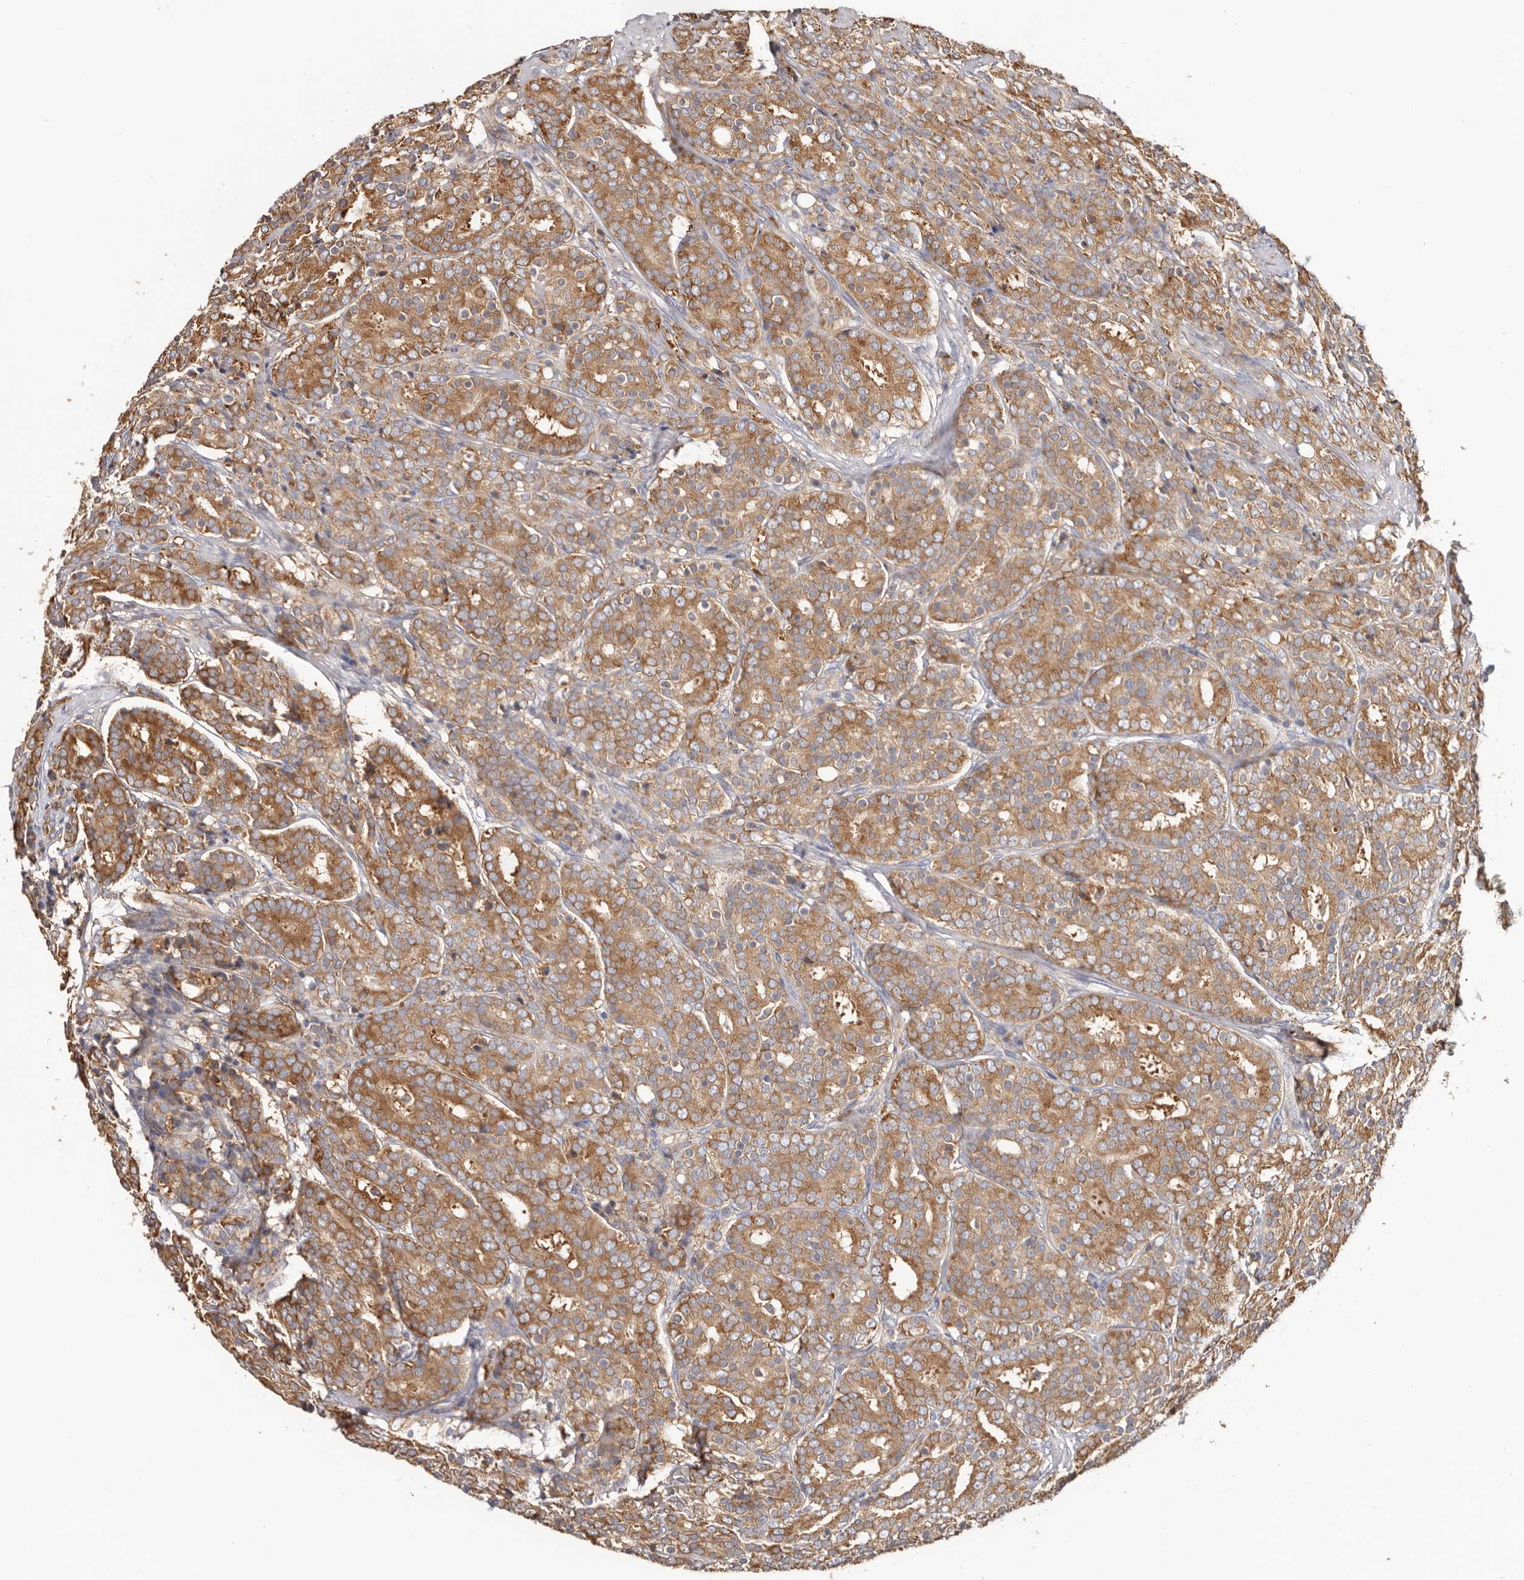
{"staining": {"intensity": "moderate", "quantity": ">75%", "location": "cytoplasmic/membranous"}, "tissue": "prostate cancer", "cell_type": "Tumor cells", "image_type": "cancer", "snomed": [{"axis": "morphology", "description": "Adenocarcinoma, High grade"}, {"axis": "topography", "description": "Prostate"}], "caption": "IHC photomicrograph of prostate cancer stained for a protein (brown), which exhibits medium levels of moderate cytoplasmic/membranous positivity in approximately >75% of tumor cells.", "gene": "EPRS1", "patient": {"sex": "male", "age": 62}}